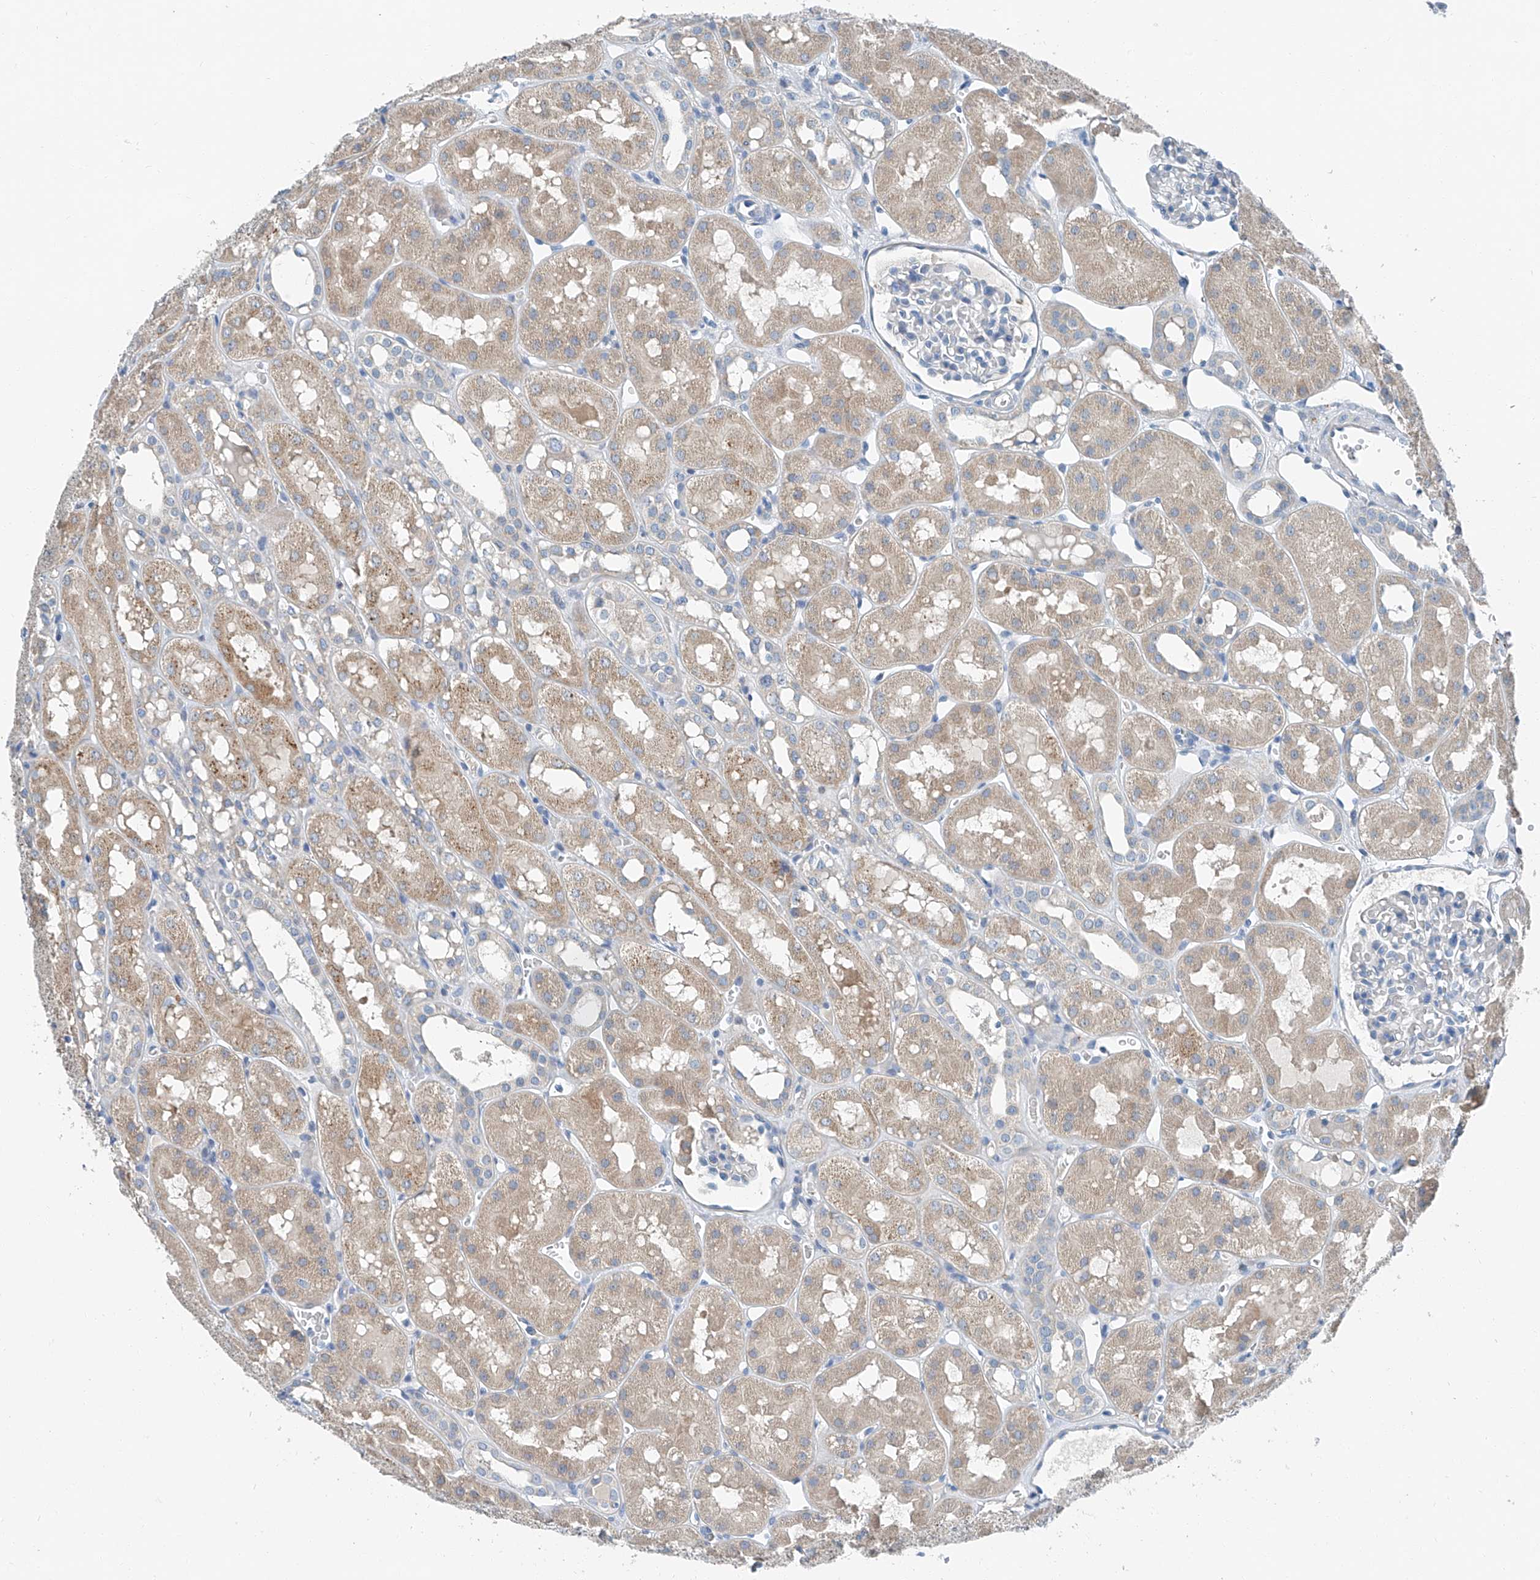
{"staining": {"intensity": "negative", "quantity": "none", "location": "none"}, "tissue": "kidney", "cell_type": "Cells in glomeruli", "image_type": "normal", "snomed": [{"axis": "morphology", "description": "Normal tissue, NOS"}, {"axis": "topography", "description": "Kidney"}], "caption": "IHC image of normal kidney: human kidney stained with DAB displays no significant protein staining in cells in glomeruli.", "gene": "MDGA1", "patient": {"sex": "male", "age": 16}}